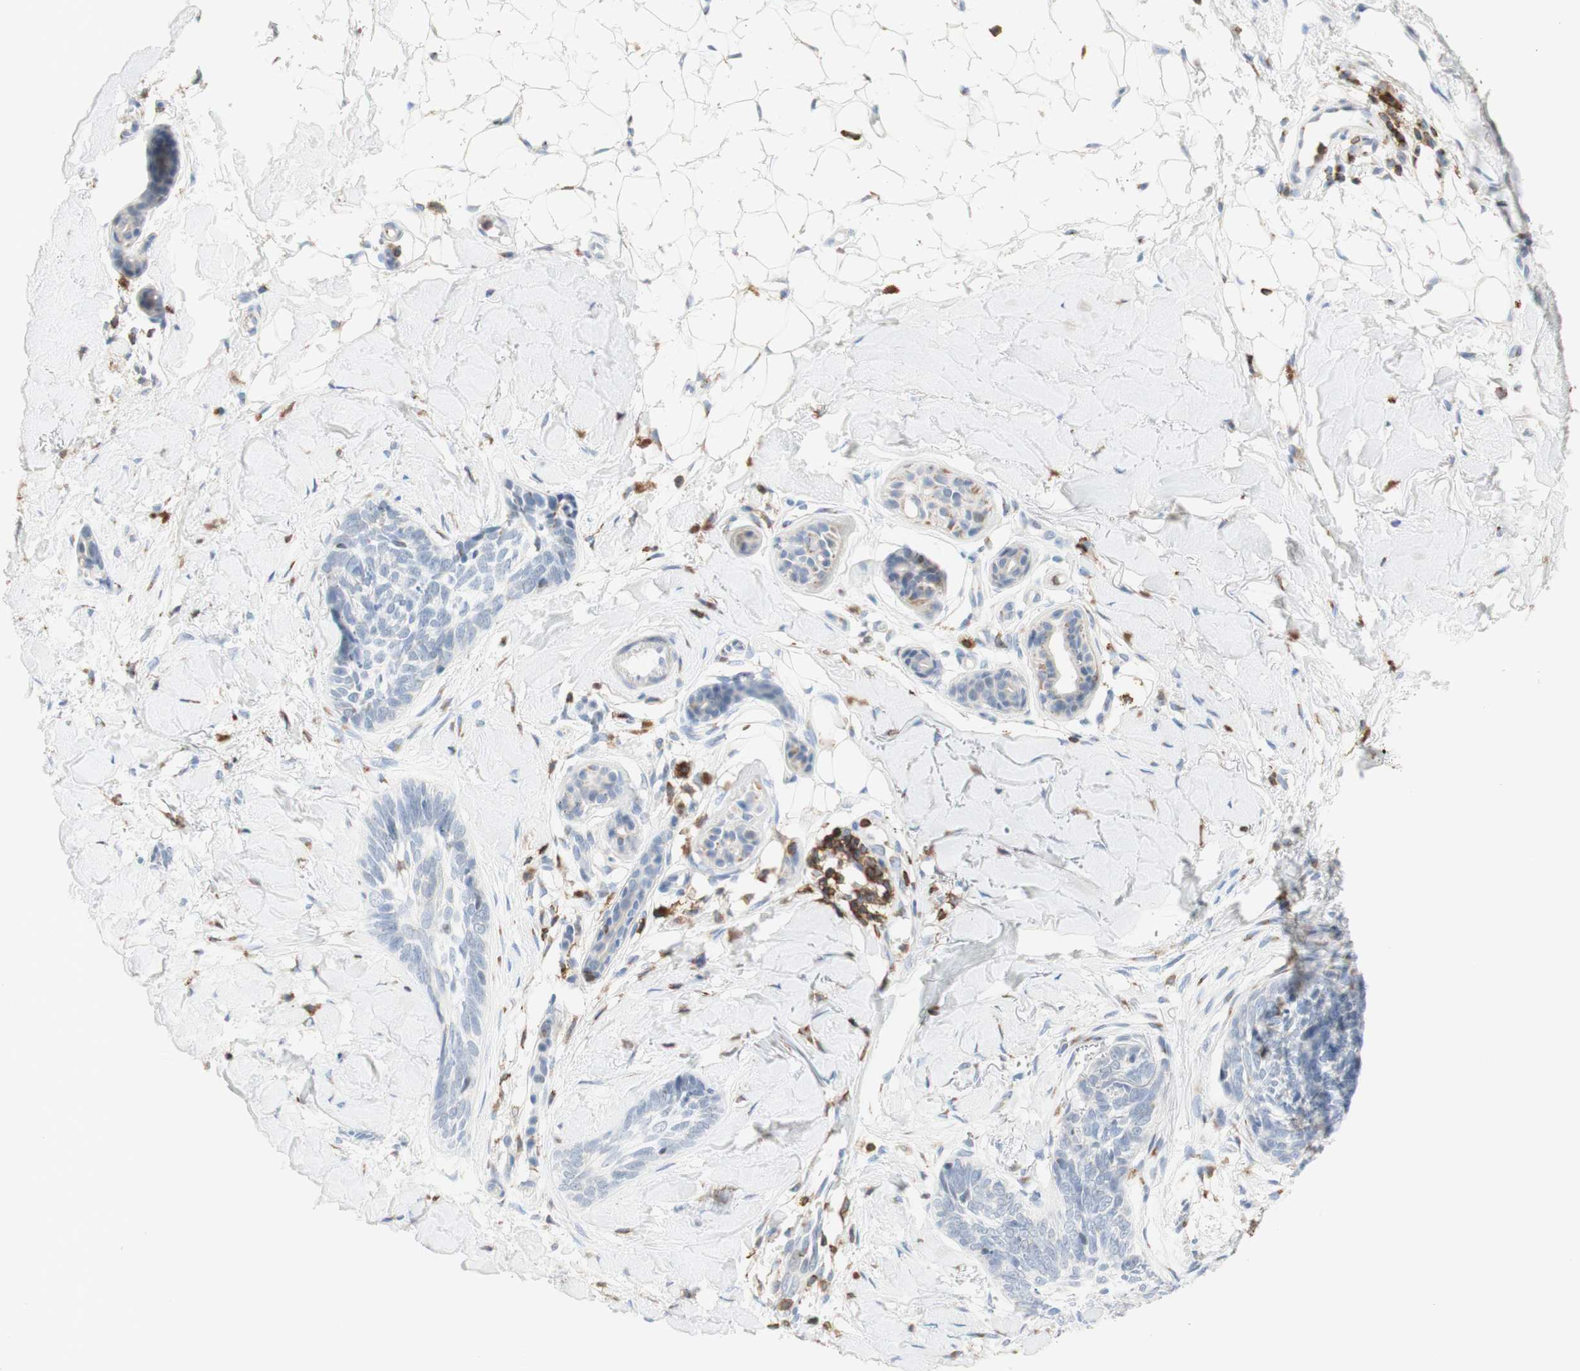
{"staining": {"intensity": "negative", "quantity": "none", "location": "none"}, "tissue": "skin cancer", "cell_type": "Tumor cells", "image_type": "cancer", "snomed": [{"axis": "morphology", "description": "Basal cell carcinoma"}, {"axis": "topography", "description": "Skin"}], "caption": "IHC micrograph of skin basal cell carcinoma stained for a protein (brown), which displays no positivity in tumor cells.", "gene": "SPINK6", "patient": {"sex": "female", "age": 58}}